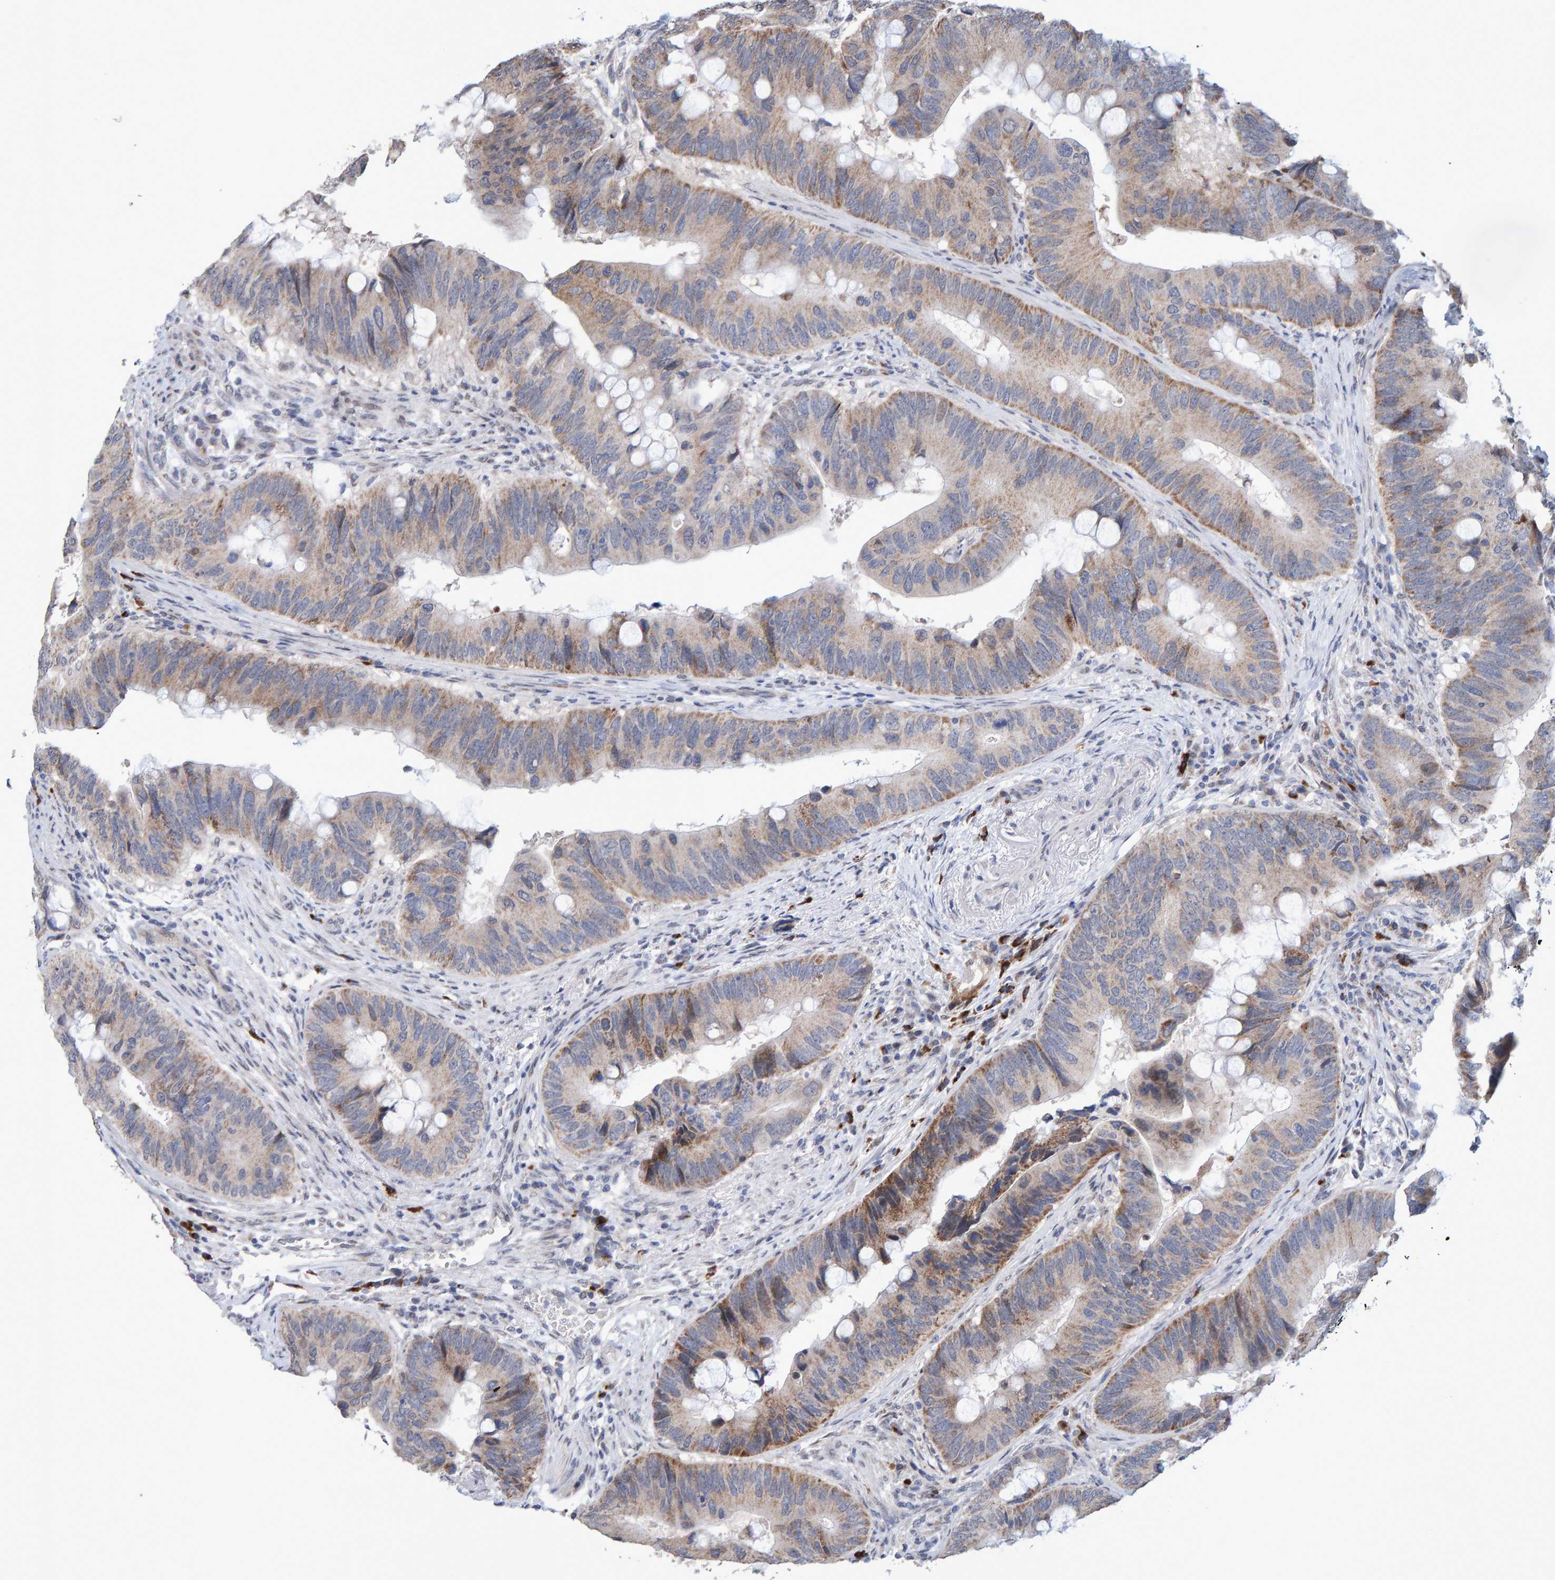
{"staining": {"intensity": "weak", "quantity": ">75%", "location": "cytoplasmic/membranous"}, "tissue": "colorectal cancer", "cell_type": "Tumor cells", "image_type": "cancer", "snomed": [{"axis": "morphology", "description": "Adenocarcinoma, NOS"}, {"axis": "topography", "description": "Colon"}], "caption": "Tumor cells demonstrate low levels of weak cytoplasmic/membranous positivity in approximately >75% of cells in human colorectal cancer (adenocarcinoma).", "gene": "USP43", "patient": {"sex": "male", "age": 71}}